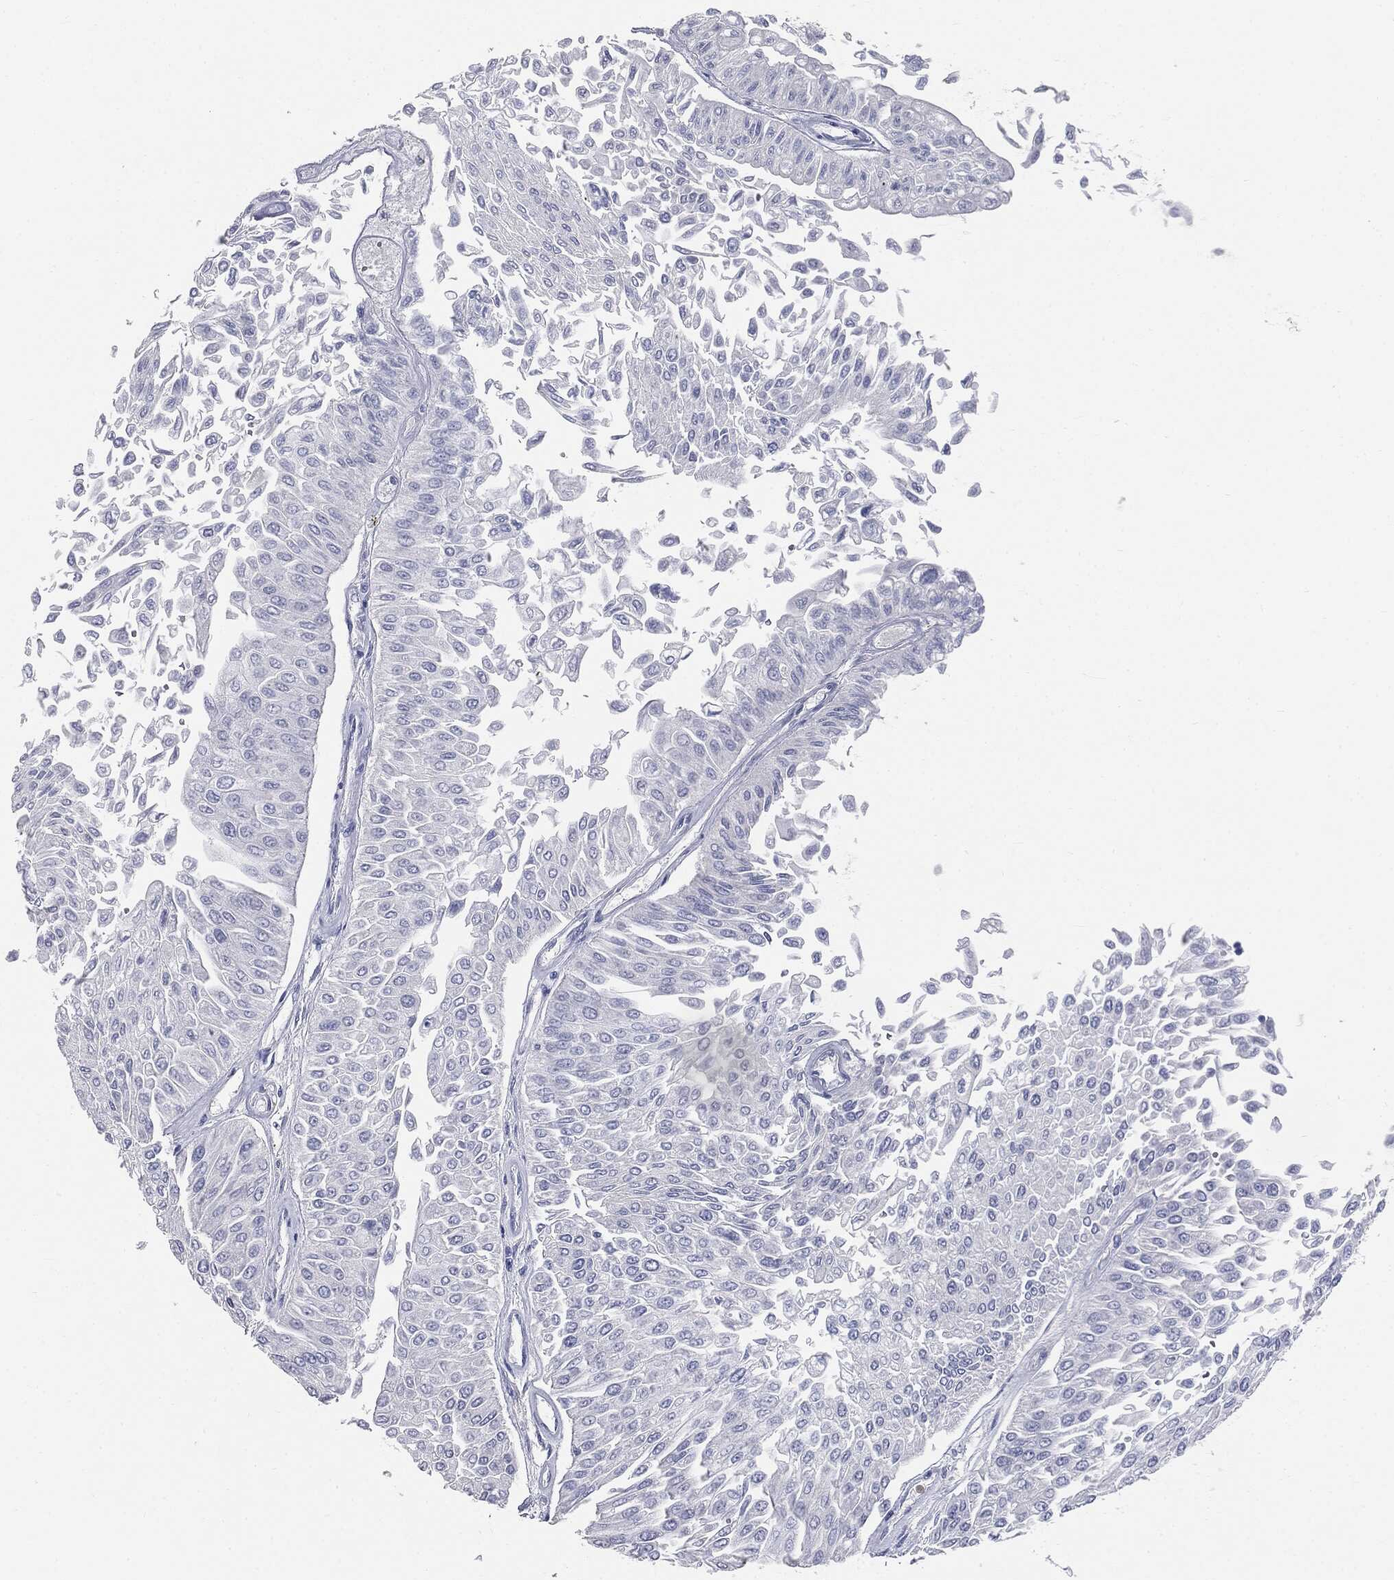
{"staining": {"intensity": "negative", "quantity": "none", "location": "none"}, "tissue": "urothelial cancer", "cell_type": "Tumor cells", "image_type": "cancer", "snomed": [{"axis": "morphology", "description": "Urothelial carcinoma, Low grade"}, {"axis": "topography", "description": "Urinary bladder"}], "caption": "Immunohistochemistry (IHC) of urothelial cancer demonstrates no staining in tumor cells.", "gene": "CUZD1", "patient": {"sex": "male", "age": 67}}